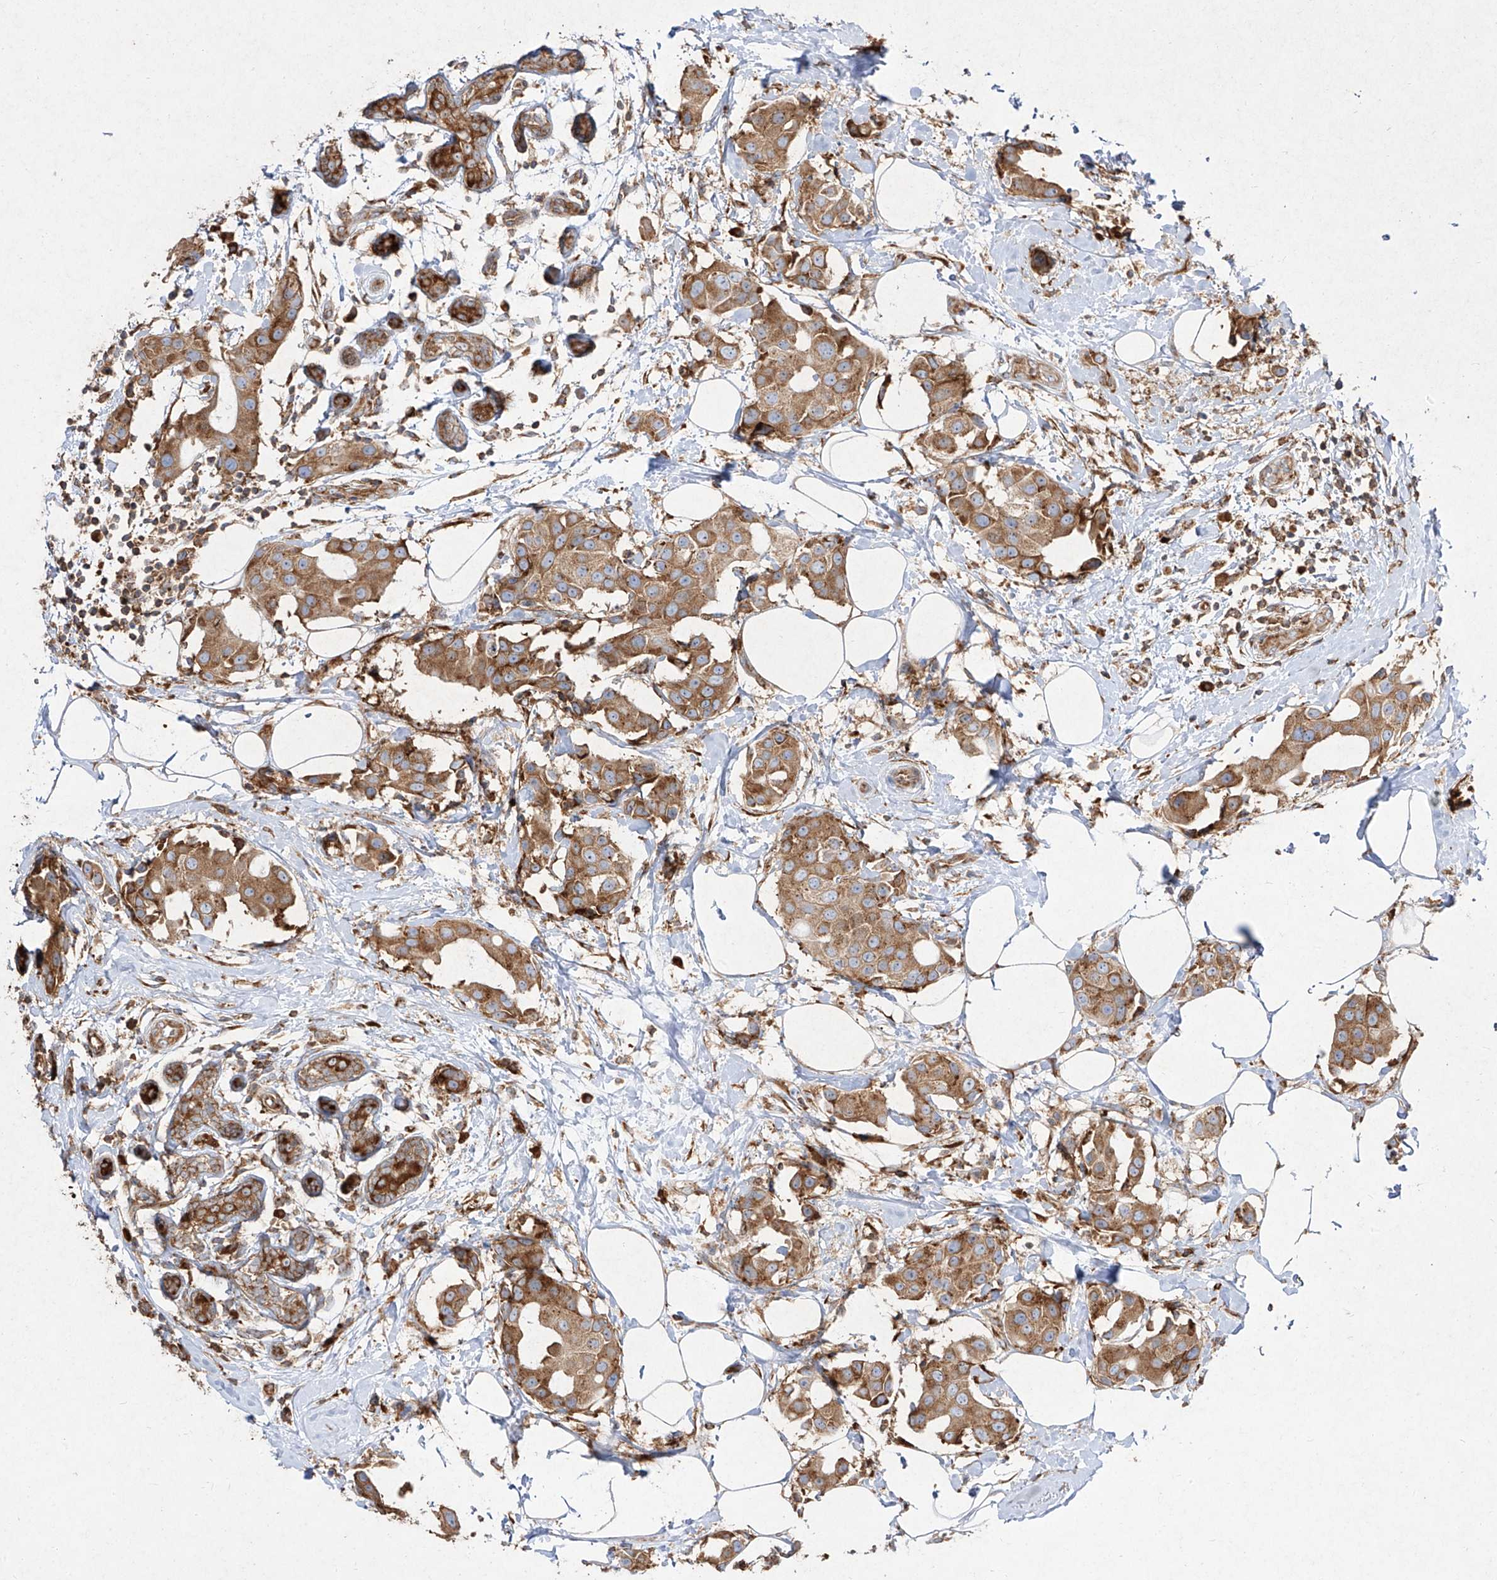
{"staining": {"intensity": "moderate", "quantity": ">75%", "location": "cytoplasmic/membranous"}, "tissue": "breast cancer", "cell_type": "Tumor cells", "image_type": "cancer", "snomed": [{"axis": "morphology", "description": "Normal tissue, NOS"}, {"axis": "morphology", "description": "Duct carcinoma"}, {"axis": "topography", "description": "Breast"}], "caption": "Immunohistochemistry (IHC) micrograph of neoplastic tissue: breast cancer stained using immunohistochemistry shows medium levels of moderate protein expression localized specifically in the cytoplasmic/membranous of tumor cells, appearing as a cytoplasmic/membranous brown color.", "gene": "RPS25", "patient": {"sex": "female", "age": 39}}